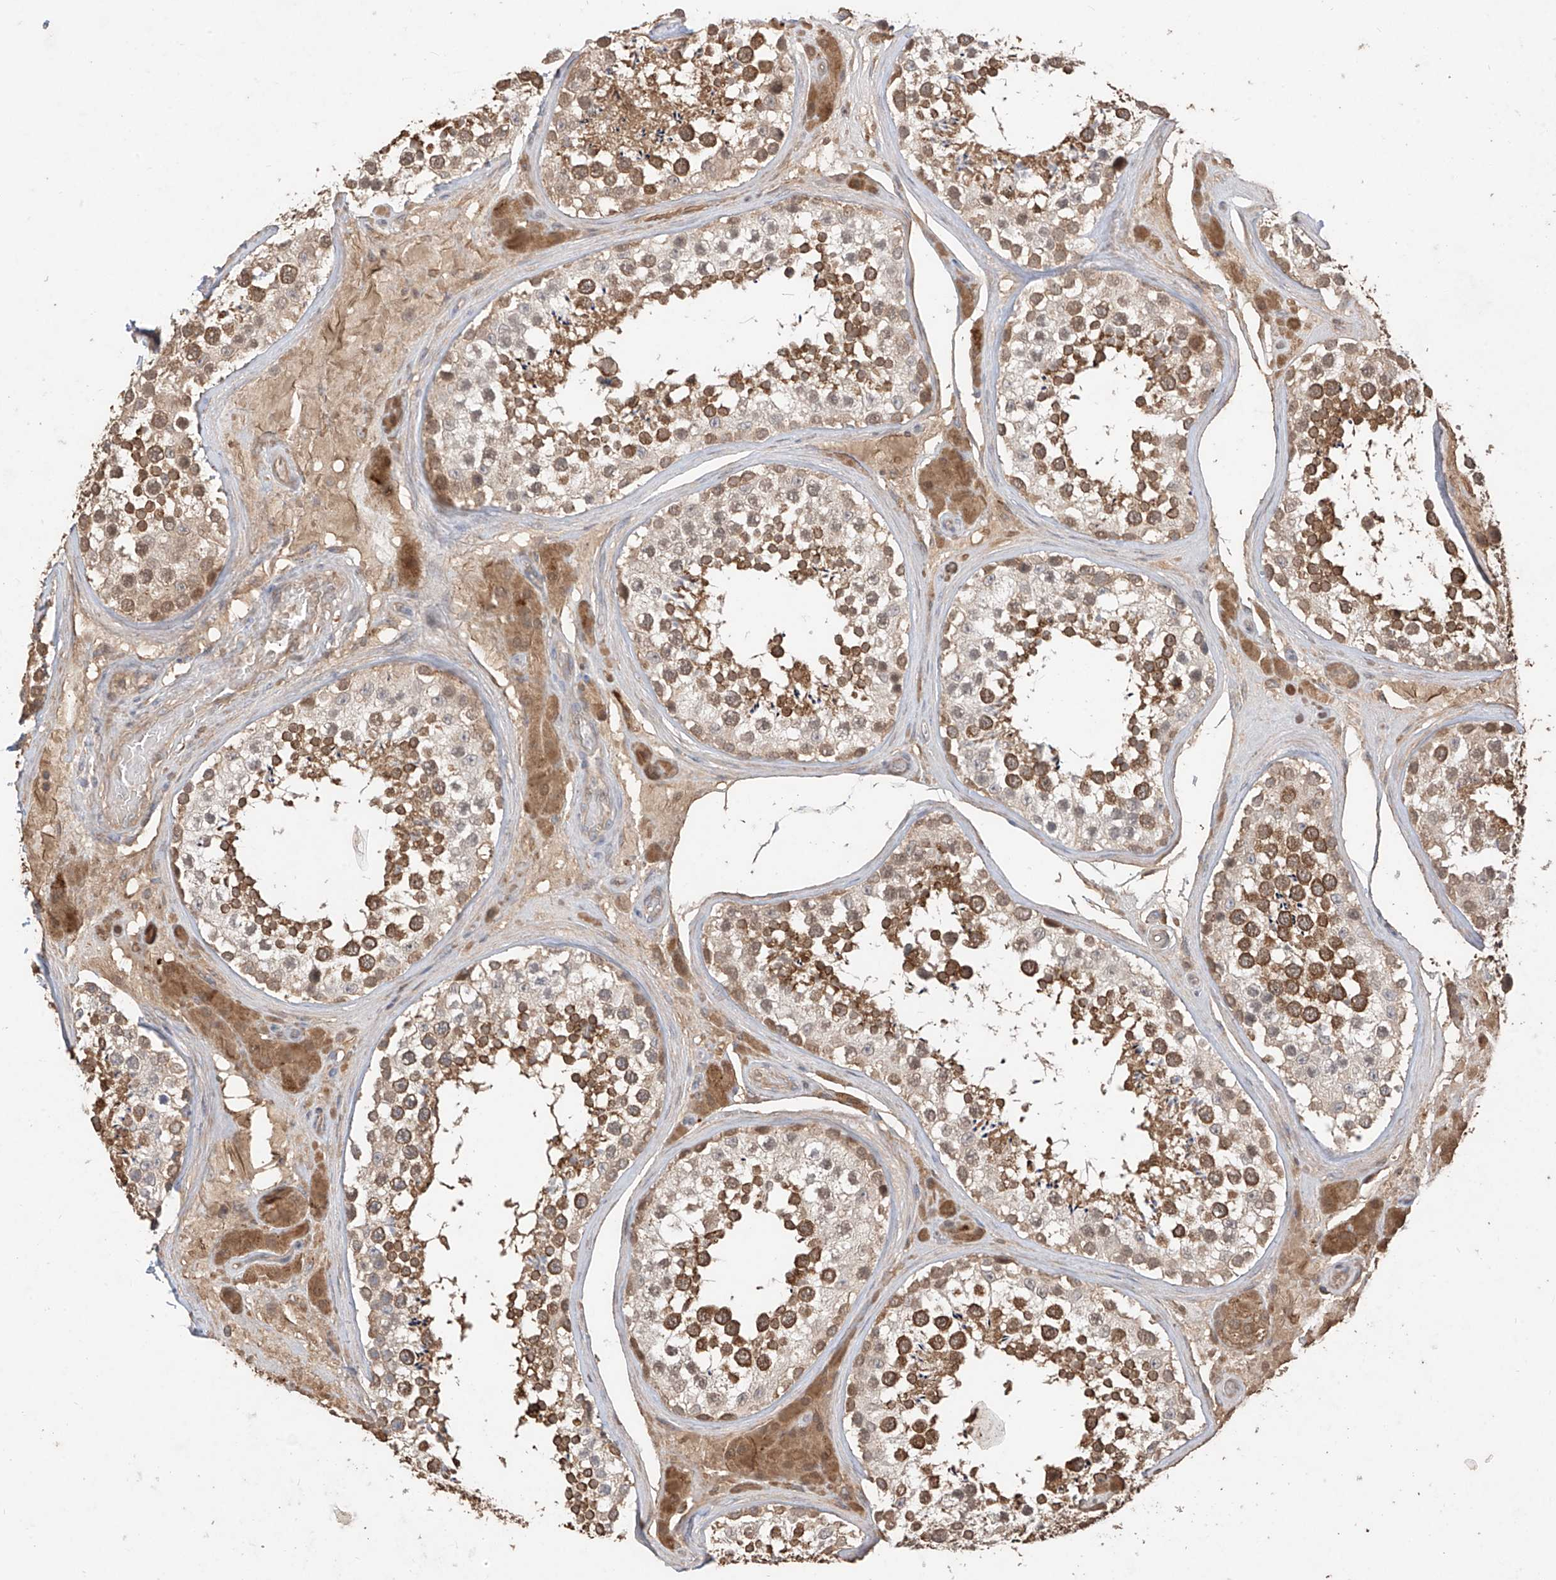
{"staining": {"intensity": "moderate", "quantity": "25%-75%", "location": "cytoplasmic/membranous,nuclear"}, "tissue": "testis", "cell_type": "Cells in seminiferous ducts", "image_type": "normal", "snomed": [{"axis": "morphology", "description": "Normal tissue, NOS"}, {"axis": "topography", "description": "Testis"}], "caption": "Brown immunohistochemical staining in normal testis shows moderate cytoplasmic/membranous,nuclear staining in approximately 25%-75% of cells in seminiferous ducts.", "gene": "CACNA2D4", "patient": {"sex": "male", "age": 46}}